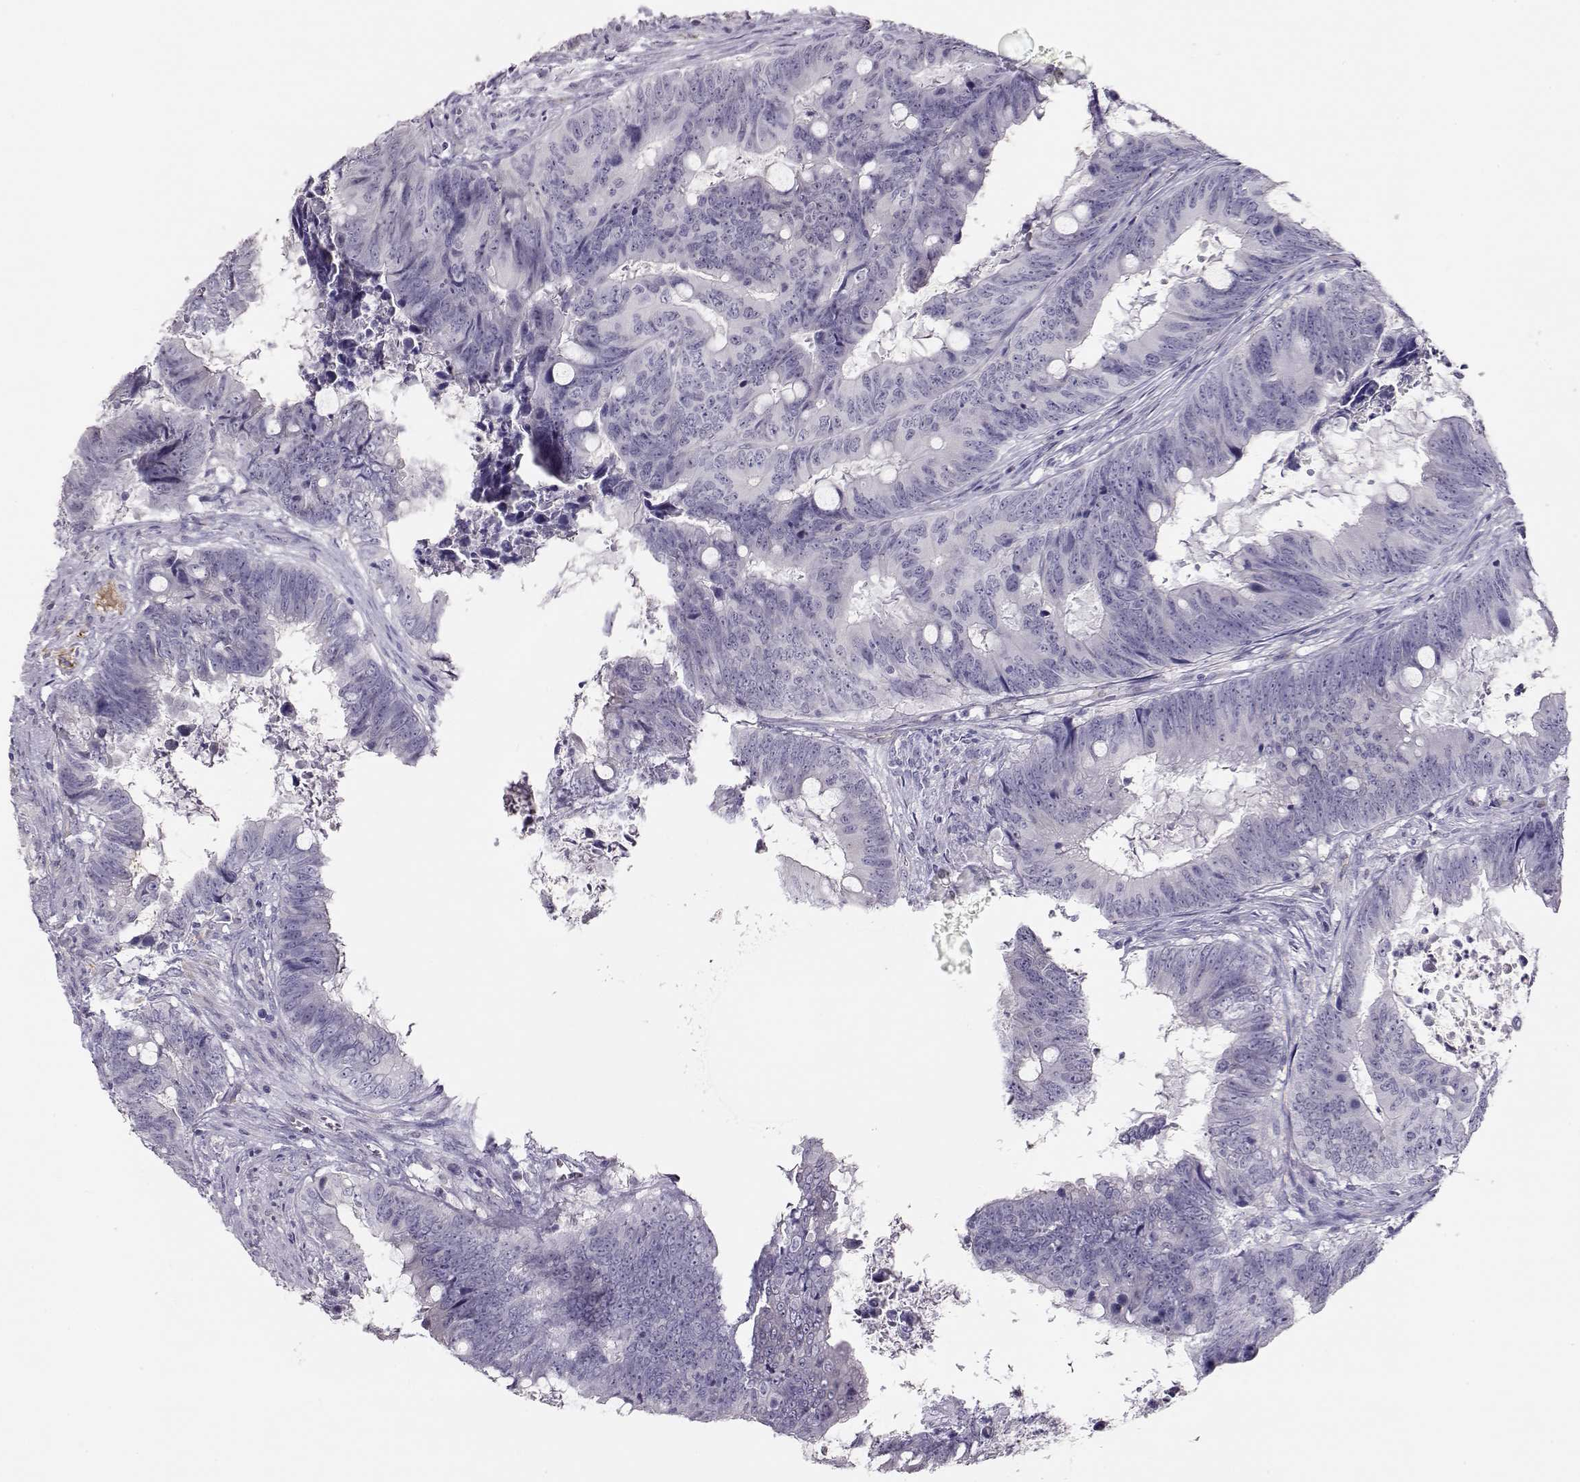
{"staining": {"intensity": "negative", "quantity": "none", "location": "none"}, "tissue": "colorectal cancer", "cell_type": "Tumor cells", "image_type": "cancer", "snomed": [{"axis": "morphology", "description": "Adenocarcinoma, NOS"}, {"axis": "topography", "description": "Colon"}], "caption": "The image reveals no significant positivity in tumor cells of adenocarcinoma (colorectal). (Brightfield microscopy of DAB IHC at high magnification).", "gene": "RBM44", "patient": {"sex": "female", "age": 82}}